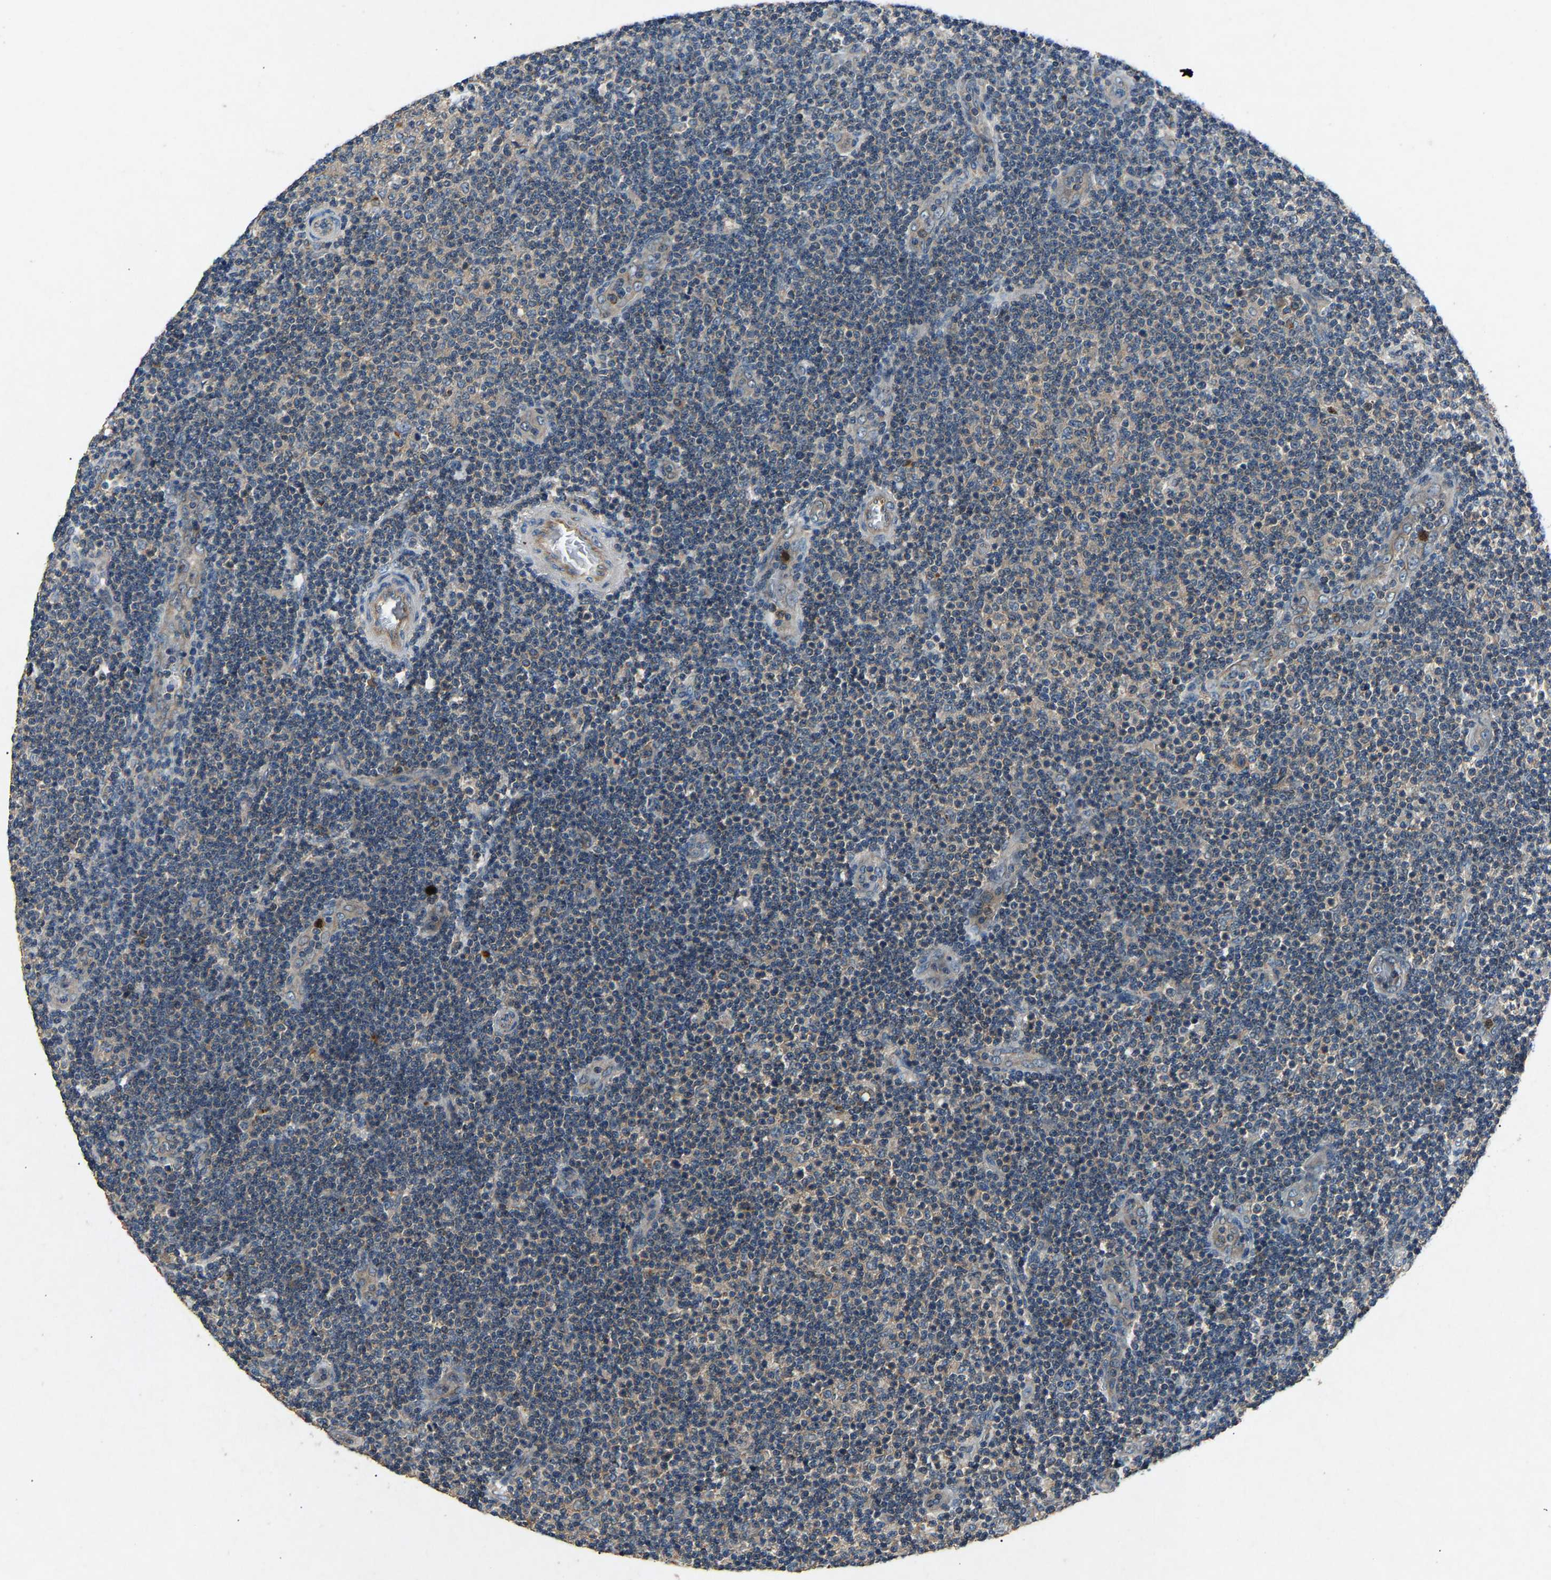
{"staining": {"intensity": "negative", "quantity": "none", "location": "none"}, "tissue": "lymphoma", "cell_type": "Tumor cells", "image_type": "cancer", "snomed": [{"axis": "morphology", "description": "Malignant lymphoma, non-Hodgkin's type, Low grade"}, {"axis": "topography", "description": "Lymph node"}], "caption": "Lymphoma stained for a protein using IHC displays no staining tumor cells.", "gene": "PPID", "patient": {"sex": "male", "age": 83}}